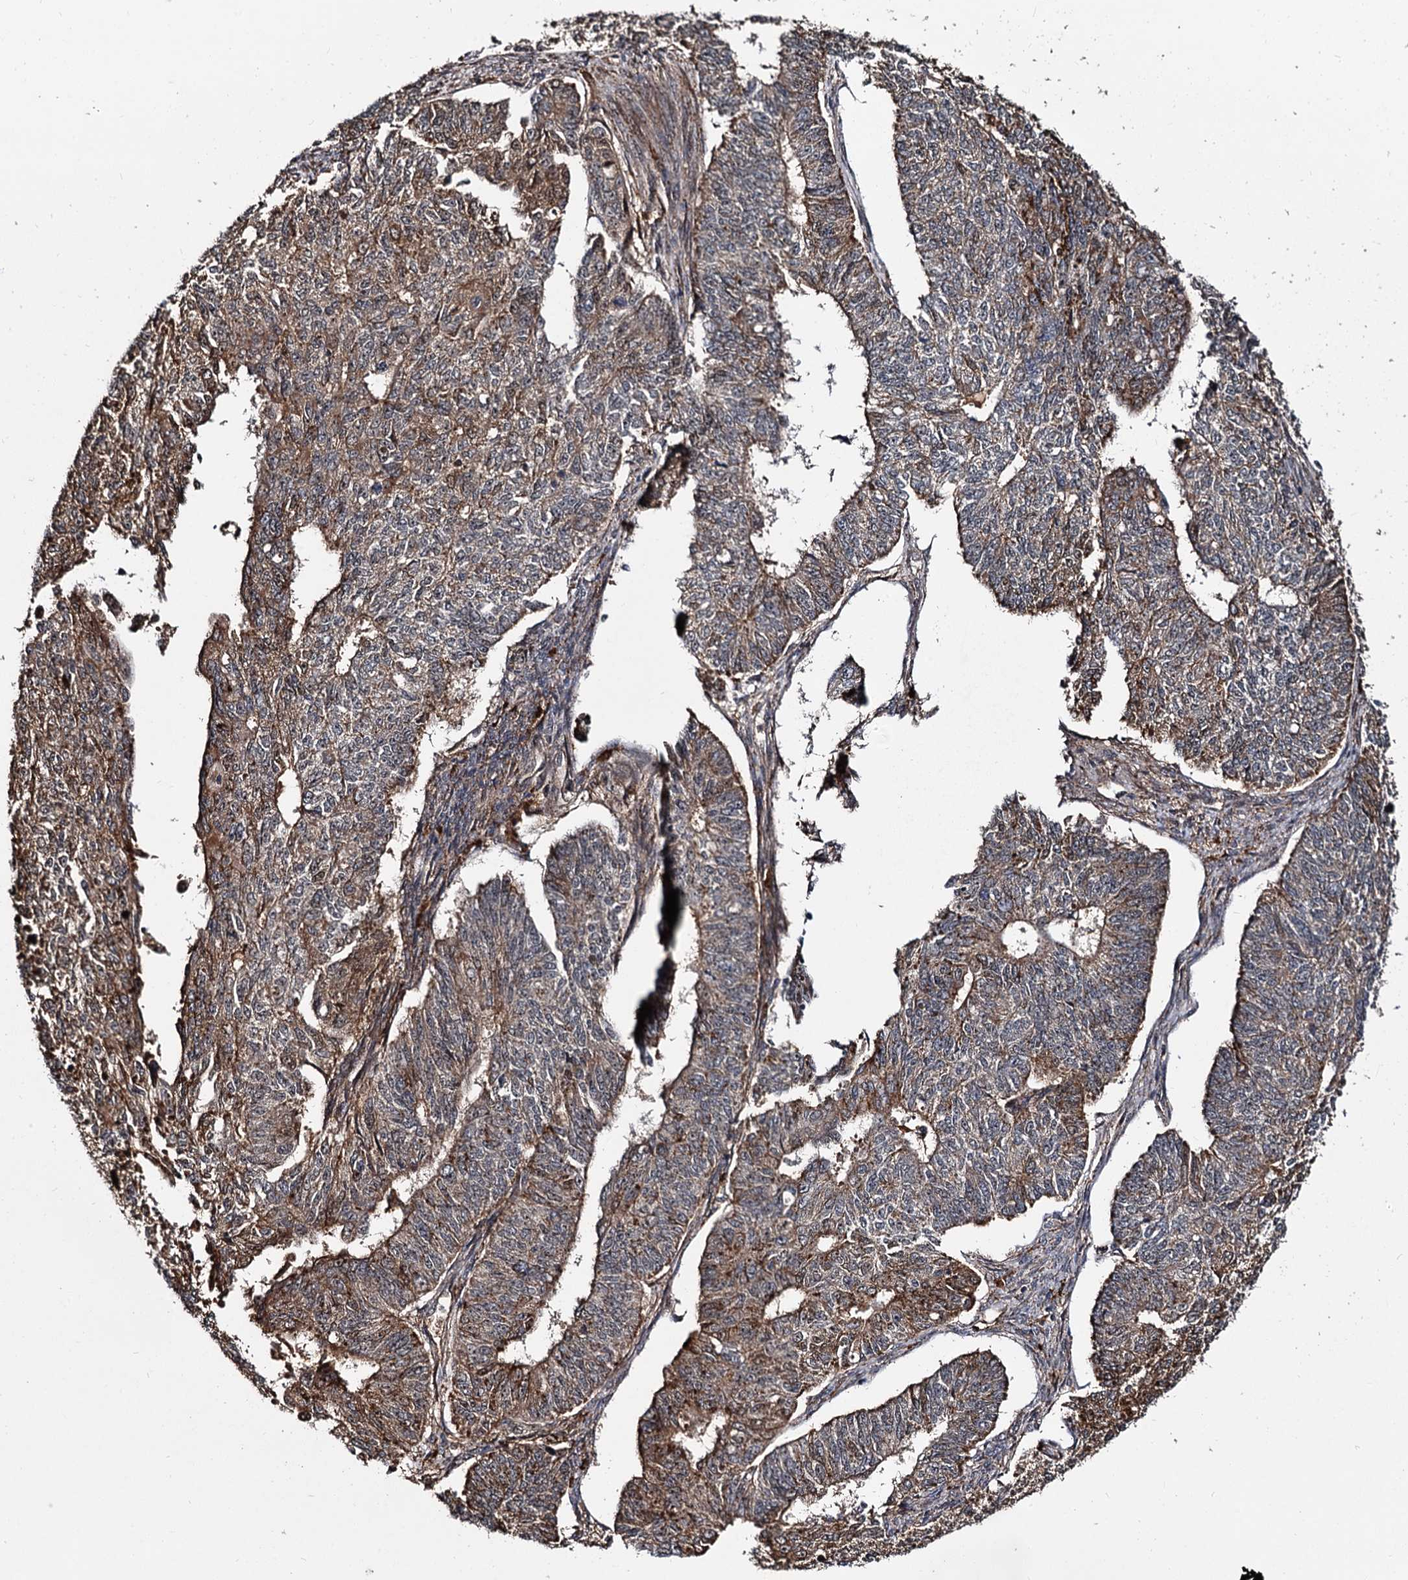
{"staining": {"intensity": "moderate", "quantity": "25%-75%", "location": "cytoplasmic/membranous"}, "tissue": "endometrial cancer", "cell_type": "Tumor cells", "image_type": "cancer", "snomed": [{"axis": "morphology", "description": "Adenocarcinoma, NOS"}, {"axis": "topography", "description": "Endometrium"}], "caption": "Brown immunohistochemical staining in human endometrial adenocarcinoma shows moderate cytoplasmic/membranous staining in approximately 25%-75% of tumor cells.", "gene": "CEP192", "patient": {"sex": "female", "age": 32}}